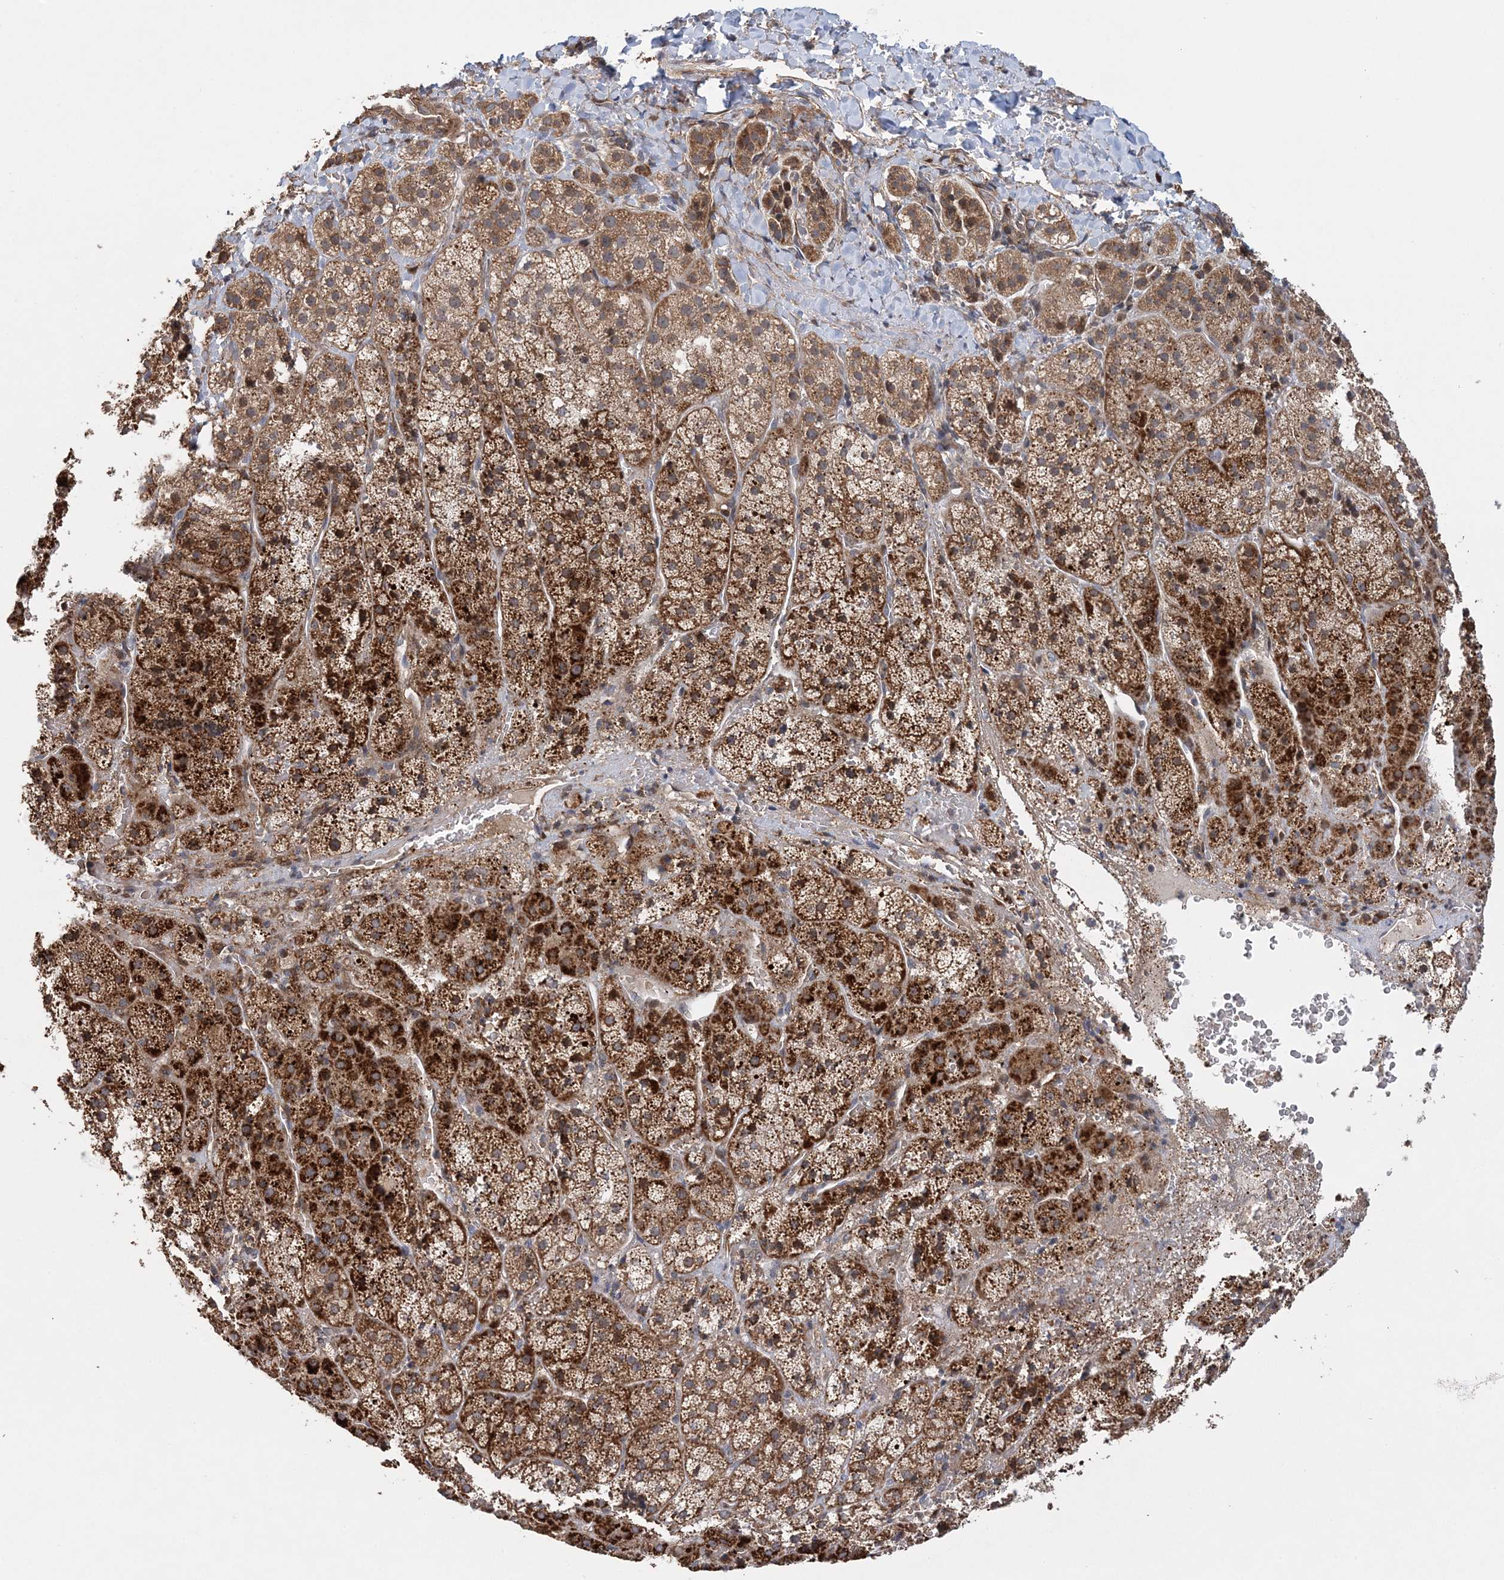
{"staining": {"intensity": "strong", "quantity": ">75%", "location": "cytoplasmic/membranous"}, "tissue": "adrenal gland", "cell_type": "Glandular cells", "image_type": "normal", "snomed": [{"axis": "morphology", "description": "Normal tissue, NOS"}, {"axis": "topography", "description": "Adrenal gland"}], "caption": "An immunohistochemistry micrograph of benign tissue is shown. Protein staining in brown shows strong cytoplasmic/membranous positivity in adrenal gland within glandular cells.", "gene": "KIF4A", "patient": {"sex": "female", "age": 44}}